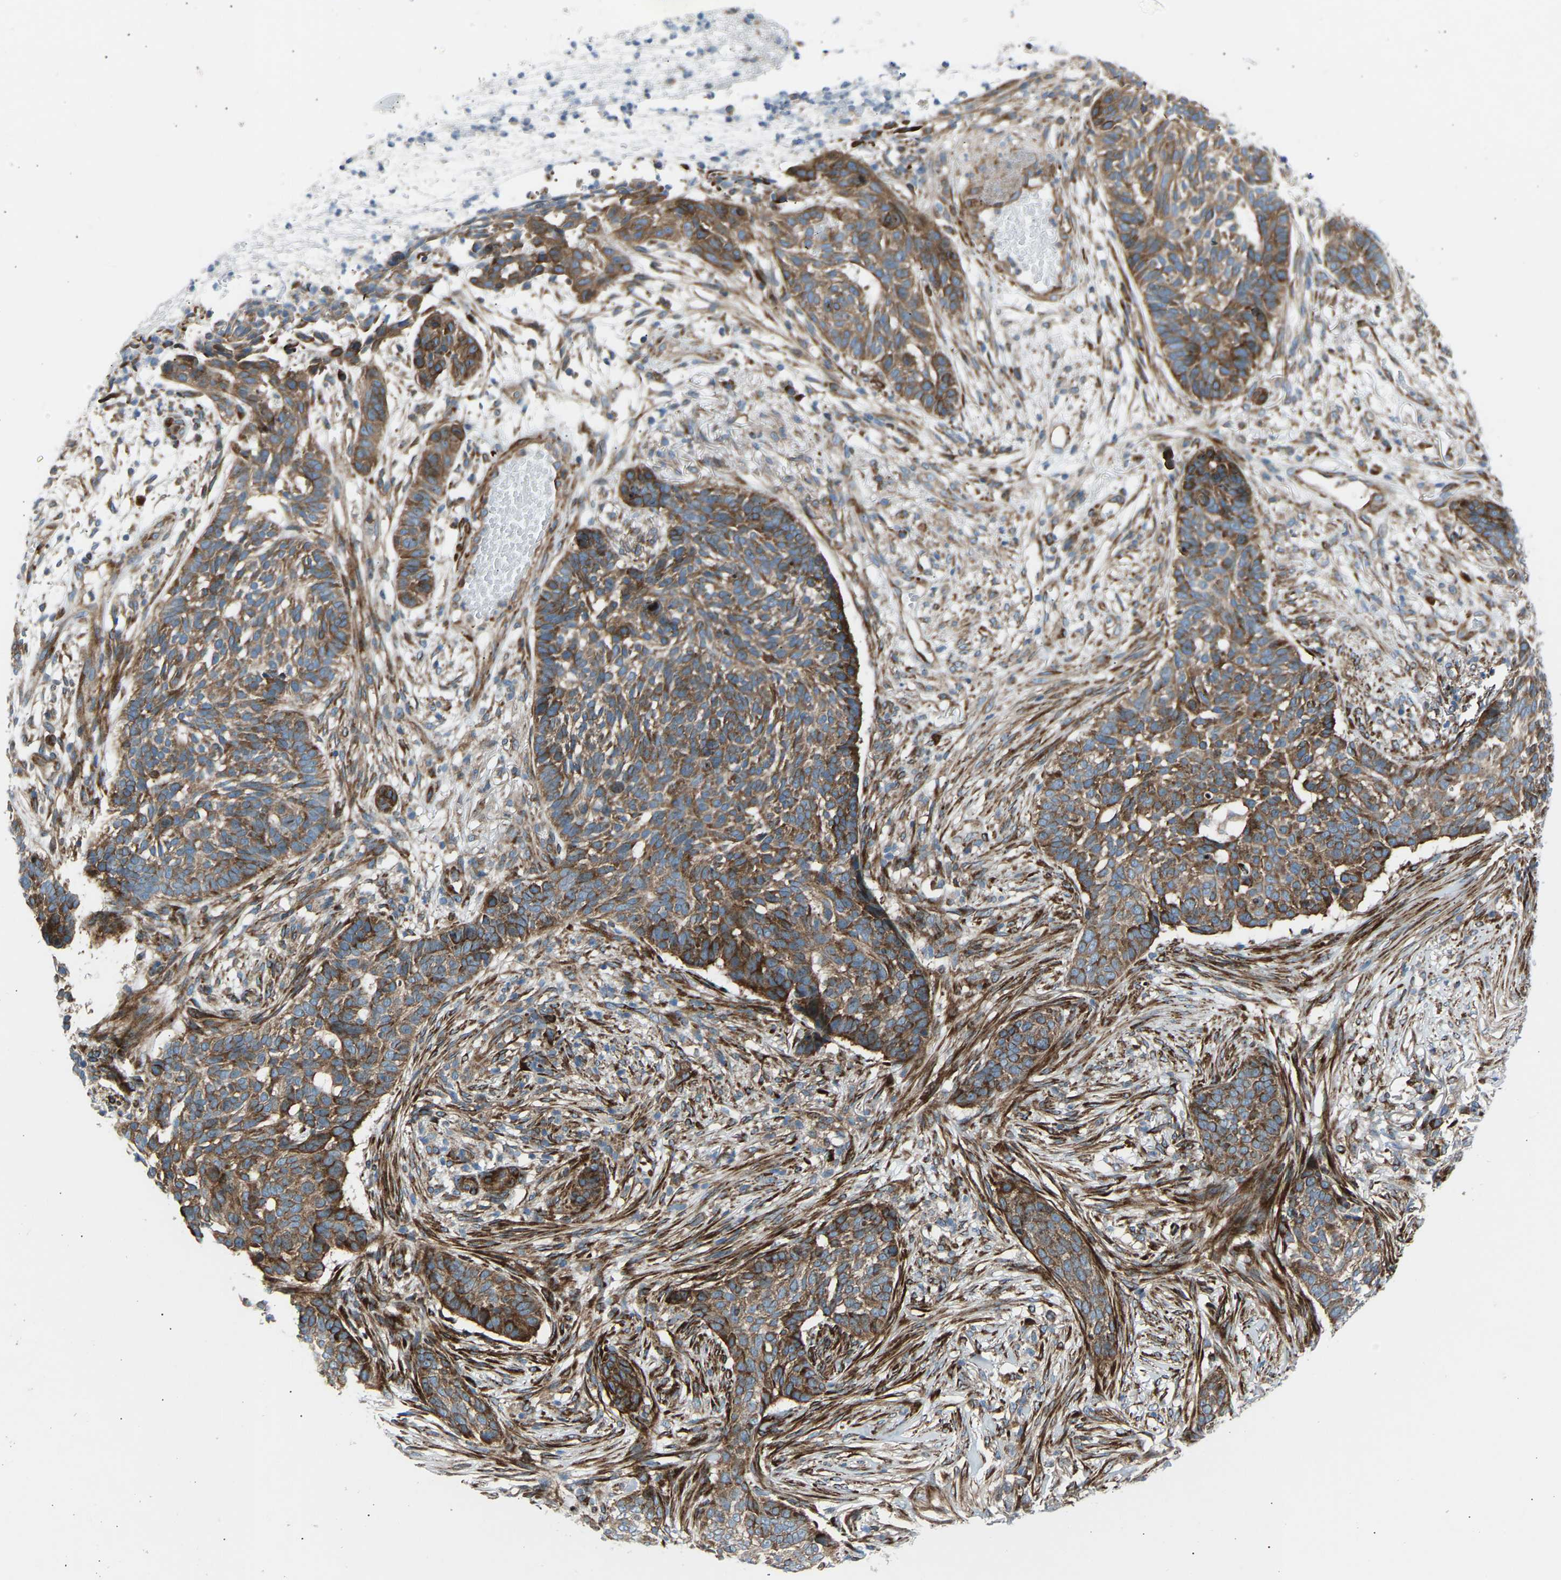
{"staining": {"intensity": "strong", "quantity": ">75%", "location": "cytoplasmic/membranous"}, "tissue": "skin cancer", "cell_type": "Tumor cells", "image_type": "cancer", "snomed": [{"axis": "morphology", "description": "Basal cell carcinoma"}, {"axis": "topography", "description": "Skin"}], "caption": "Basal cell carcinoma (skin) stained for a protein reveals strong cytoplasmic/membranous positivity in tumor cells.", "gene": "VPS41", "patient": {"sex": "male", "age": 85}}